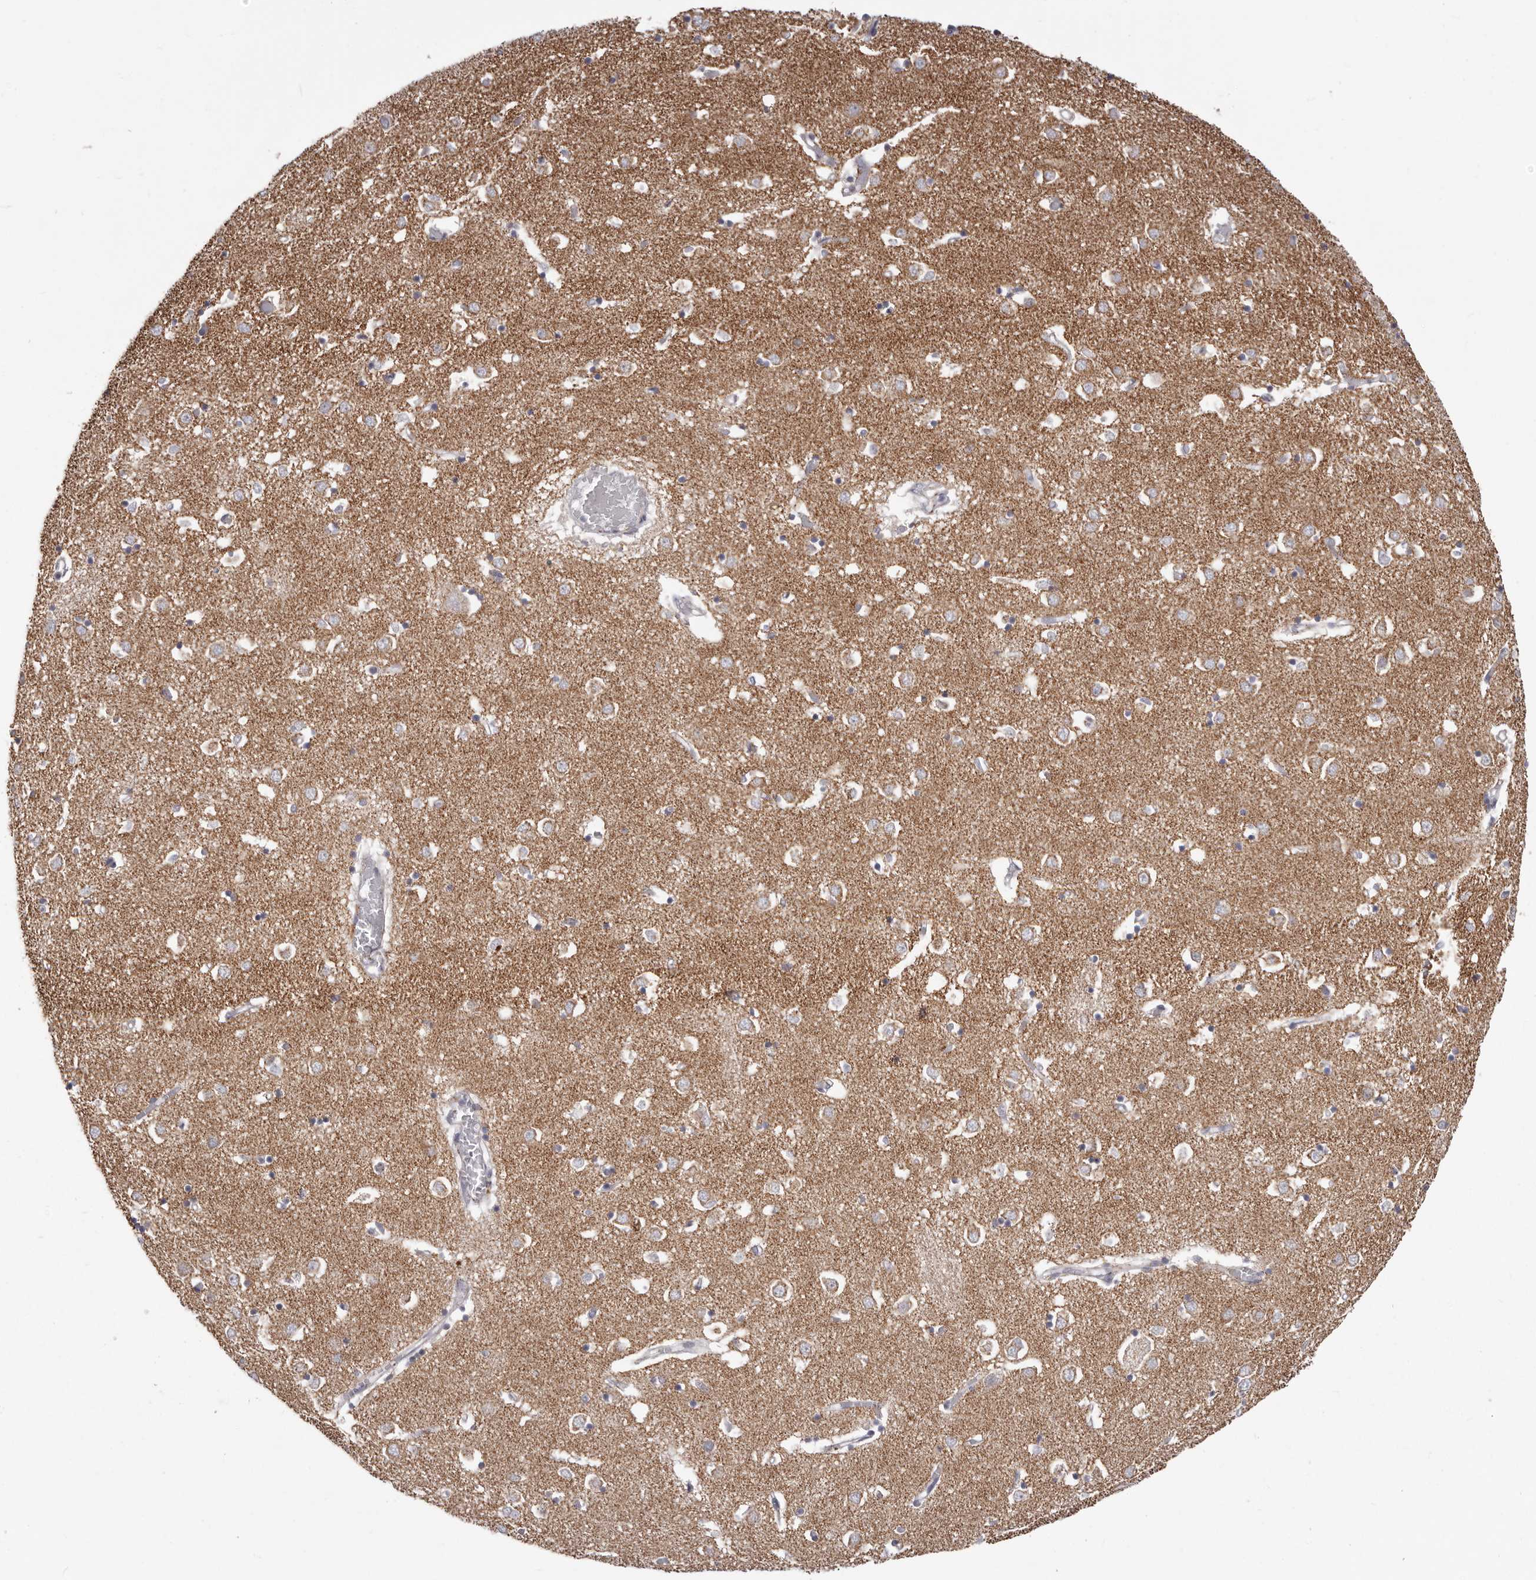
{"staining": {"intensity": "weak", "quantity": "<25%", "location": "cytoplasmic/membranous"}, "tissue": "caudate", "cell_type": "Glial cells", "image_type": "normal", "snomed": [{"axis": "morphology", "description": "Normal tissue, NOS"}, {"axis": "topography", "description": "Lateral ventricle wall"}], "caption": "High power microscopy histopathology image of an immunohistochemistry (IHC) photomicrograph of unremarkable caudate, revealing no significant positivity in glial cells. (Stains: DAB (3,3'-diaminobenzidine) IHC with hematoxylin counter stain, Microscopy: brightfield microscopy at high magnification).", "gene": "PRMT2", "patient": {"sex": "male", "age": 70}}